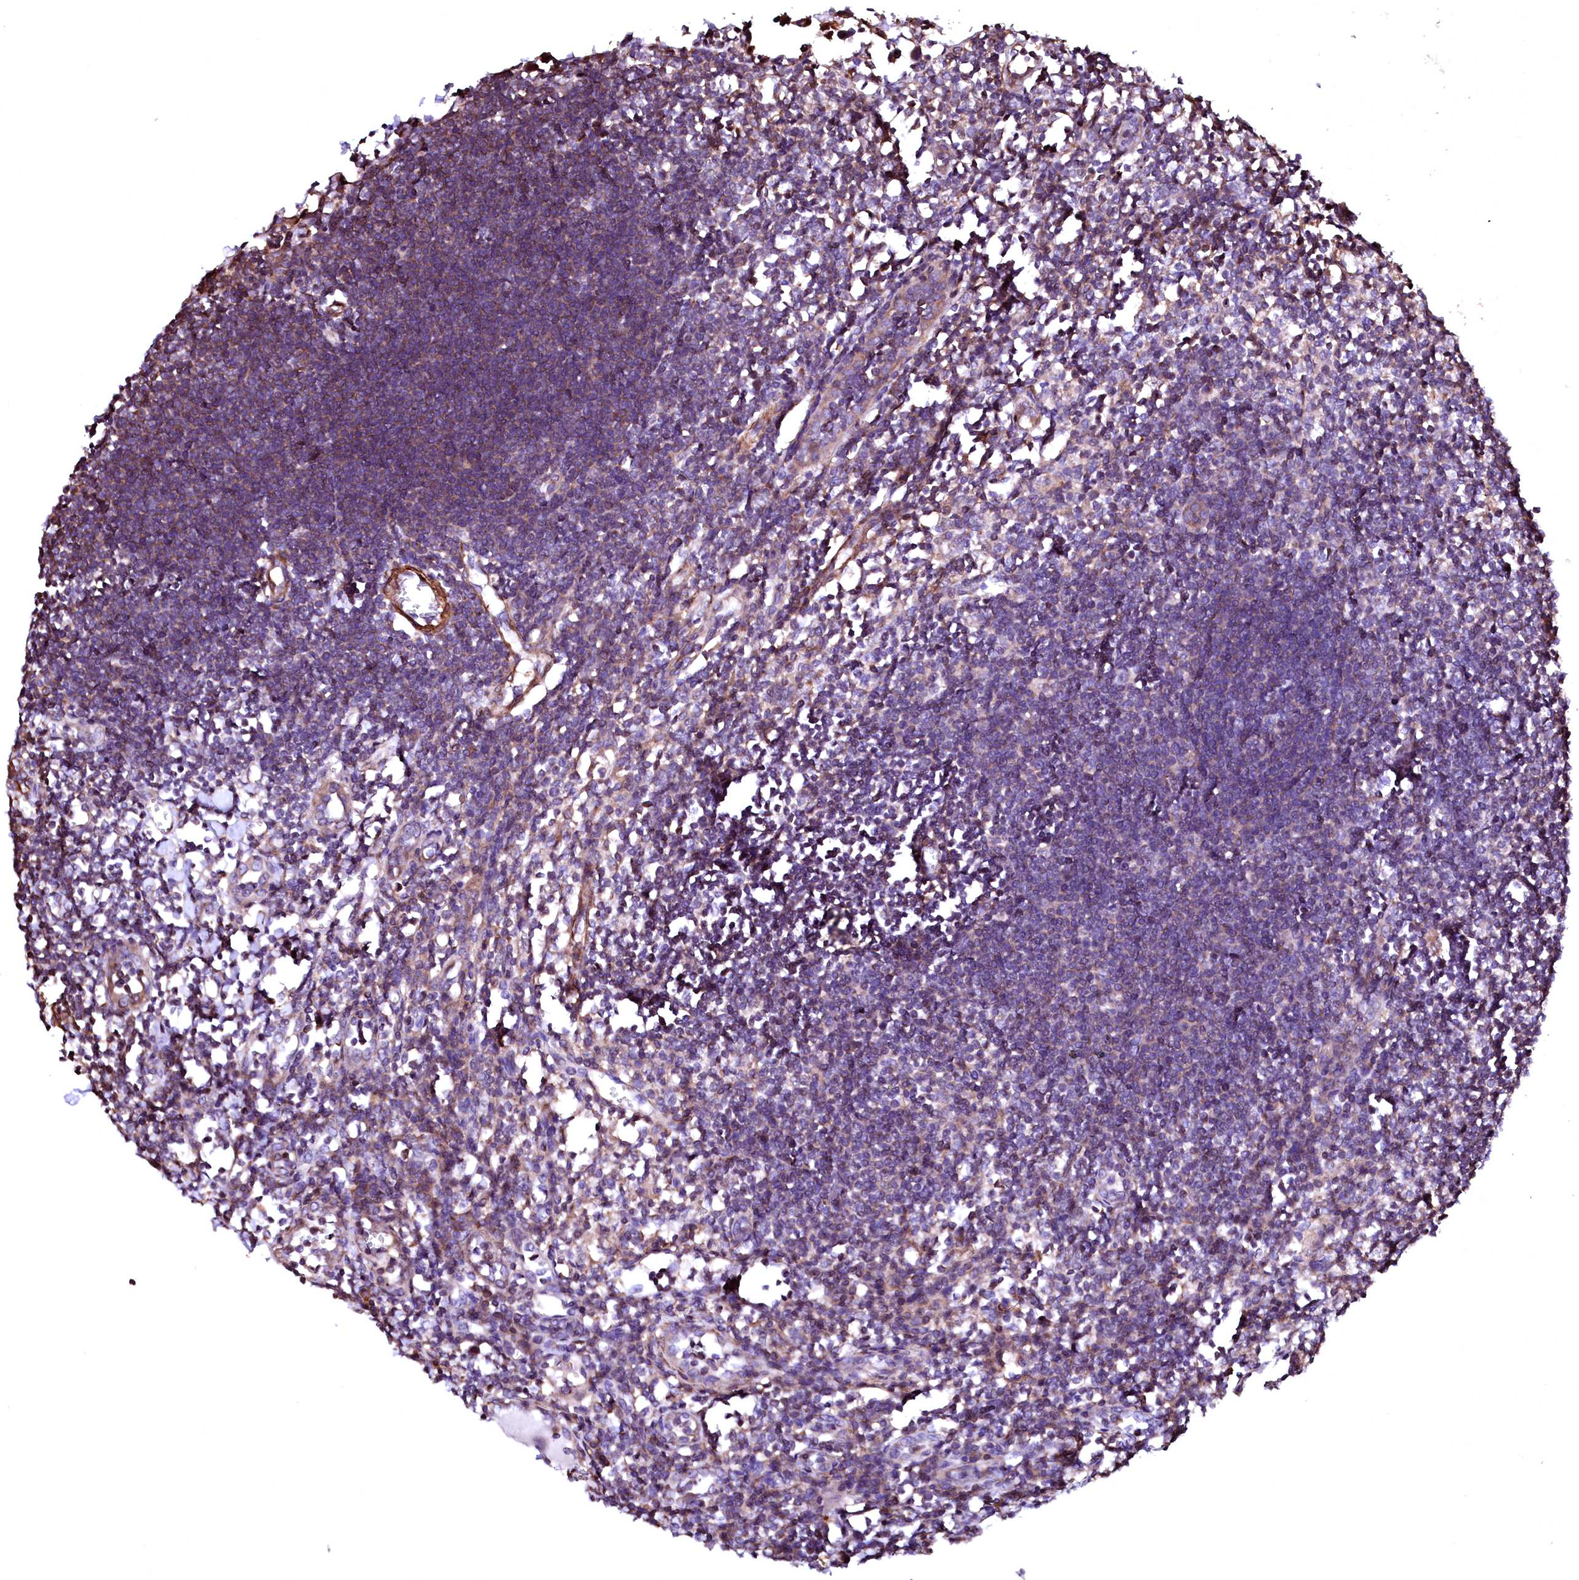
{"staining": {"intensity": "negative", "quantity": "none", "location": "none"}, "tissue": "lymph node", "cell_type": "Germinal center cells", "image_type": "normal", "snomed": [{"axis": "morphology", "description": "Normal tissue, NOS"}, {"axis": "morphology", "description": "Malignant melanoma, Metastatic site"}, {"axis": "topography", "description": "Lymph node"}], "caption": "Immunohistochemical staining of normal human lymph node exhibits no significant expression in germinal center cells. (DAB (3,3'-diaminobenzidine) IHC visualized using brightfield microscopy, high magnification).", "gene": "GPR176", "patient": {"sex": "male", "age": 41}}